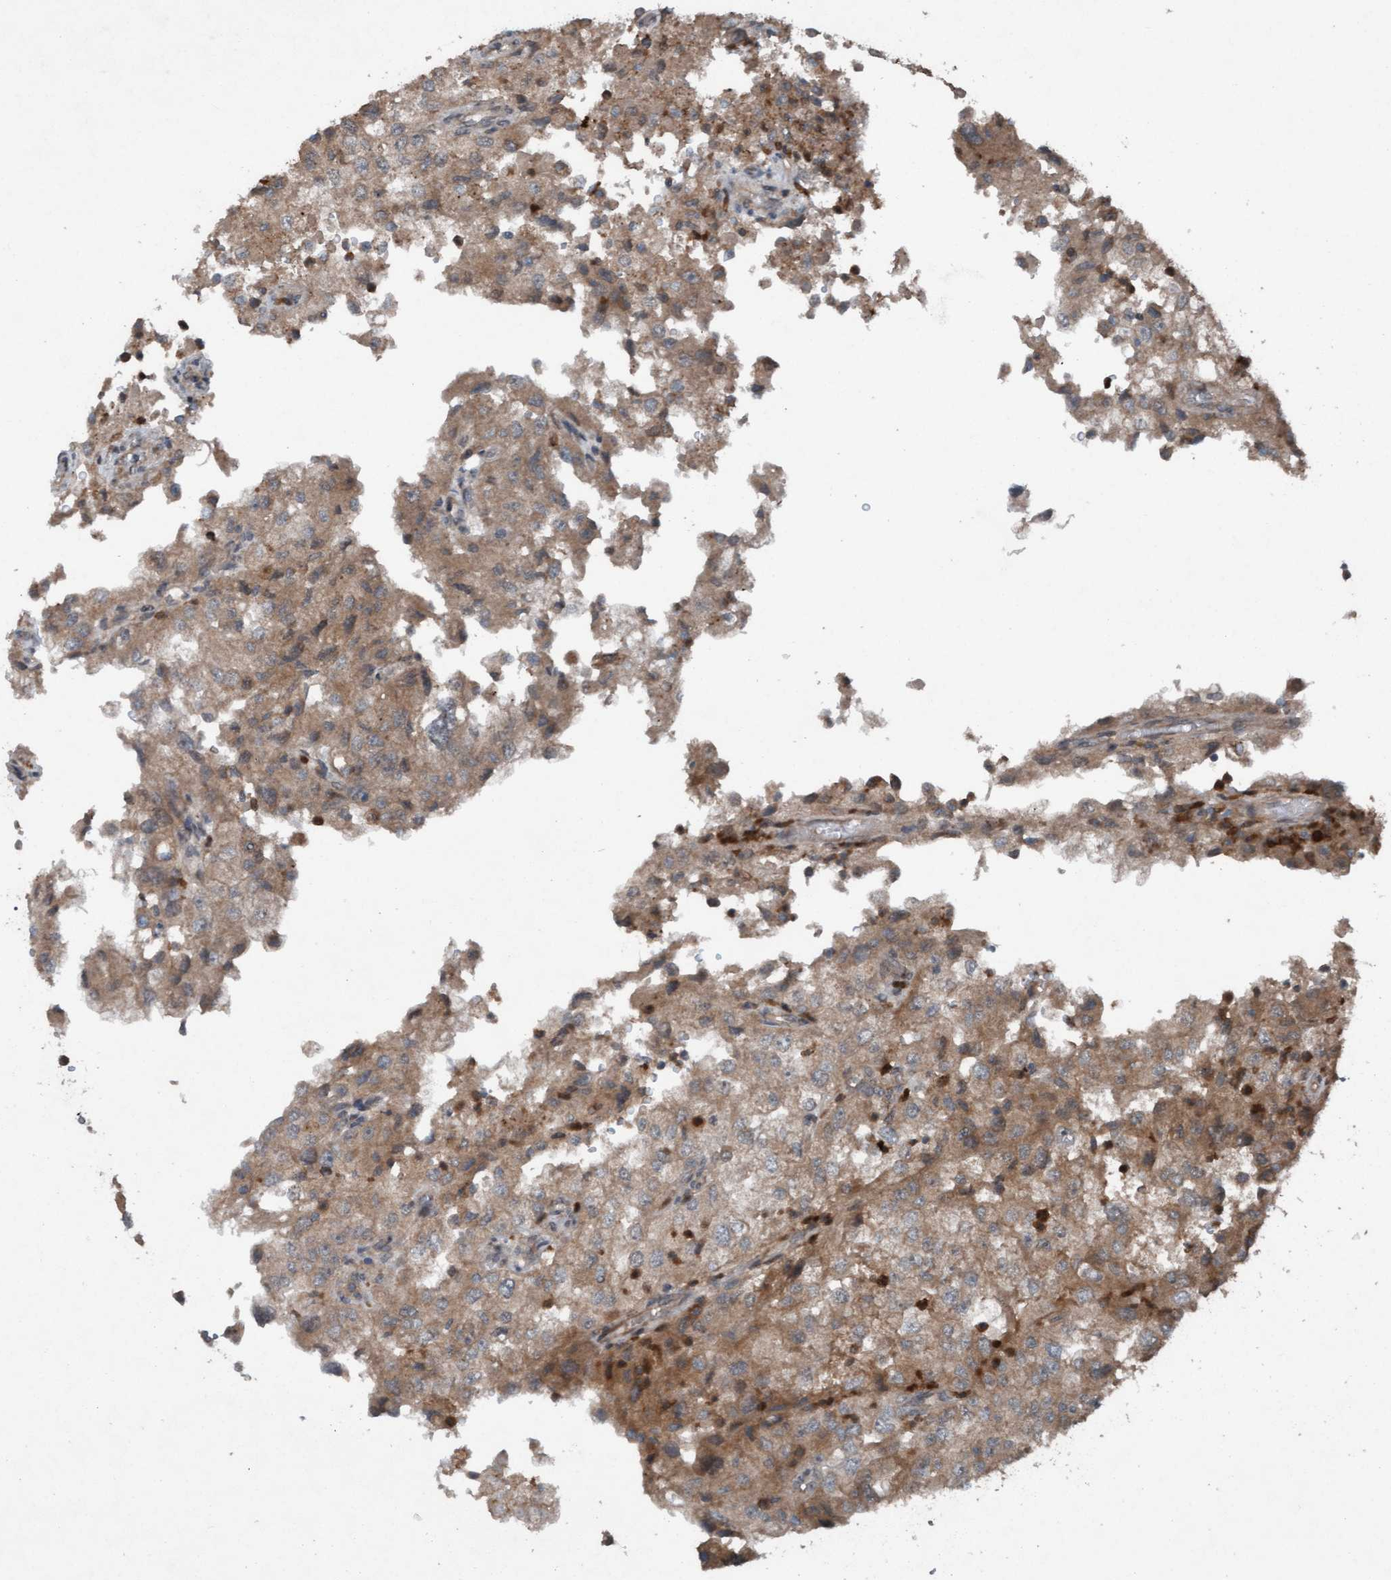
{"staining": {"intensity": "weak", "quantity": "25%-75%", "location": "cytoplasmic/membranous"}, "tissue": "renal cancer", "cell_type": "Tumor cells", "image_type": "cancer", "snomed": [{"axis": "morphology", "description": "Adenocarcinoma, NOS"}, {"axis": "topography", "description": "Kidney"}], "caption": "Protein expression by immunohistochemistry shows weak cytoplasmic/membranous expression in approximately 25%-75% of tumor cells in adenocarcinoma (renal).", "gene": "PLXNB2", "patient": {"sex": "female", "age": 54}}